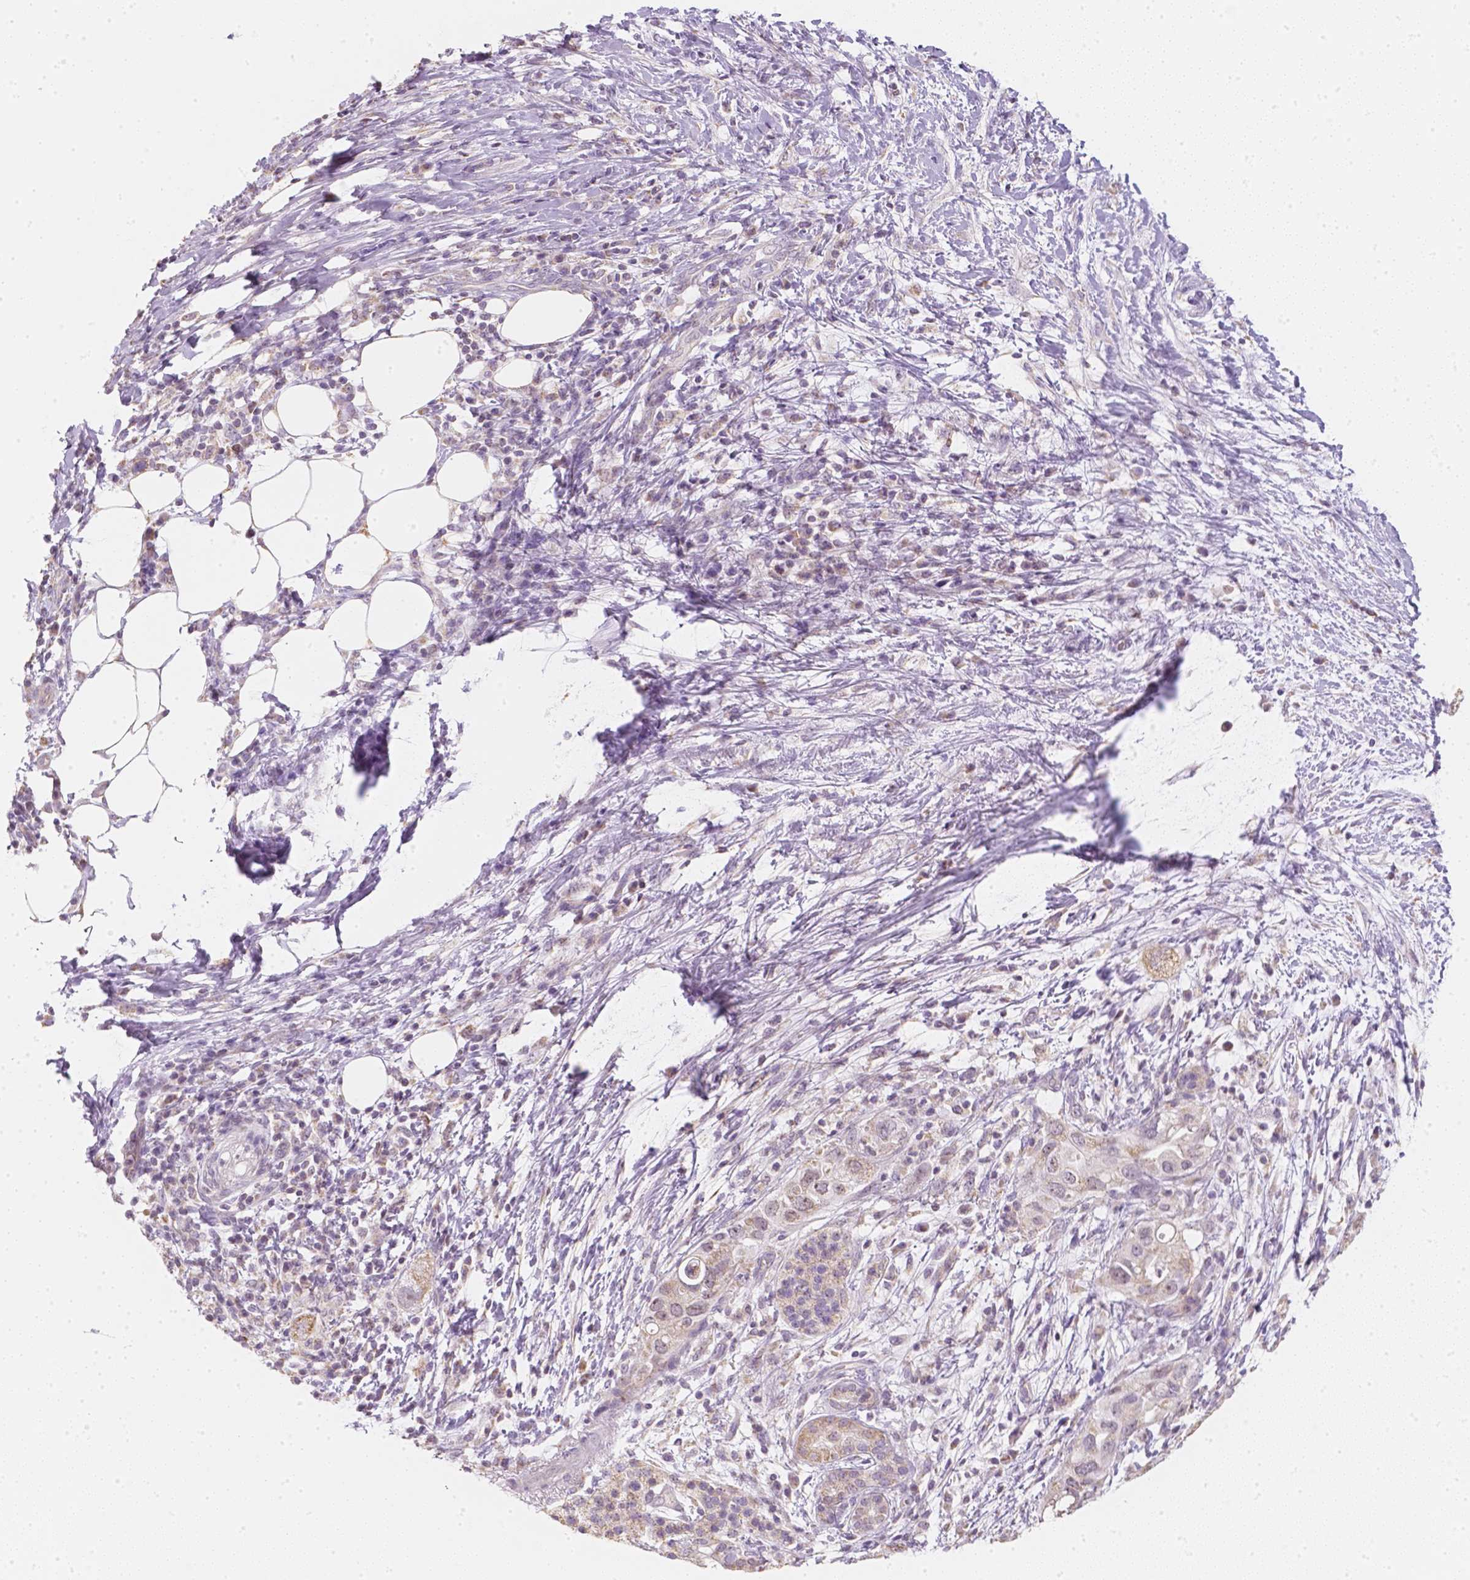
{"staining": {"intensity": "weak", "quantity": ">75%", "location": "cytoplasmic/membranous,nuclear"}, "tissue": "pancreatic cancer", "cell_type": "Tumor cells", "image_type": "cancer", "snomed": [{"axis": "morphology", "description": "Adenocarcinoma, NOS"}, {"axis": "topography", "description": "Pancreas"}], "caption": "Pancreatic cancer (adenocarcinoma) stained with a brown dye exhibits weak cytoplasmic/membranous and nuclear positive expression in about >75% of tumor cells.", "gene": "NVL", "patient": {"sex": "female", "age": 72}}